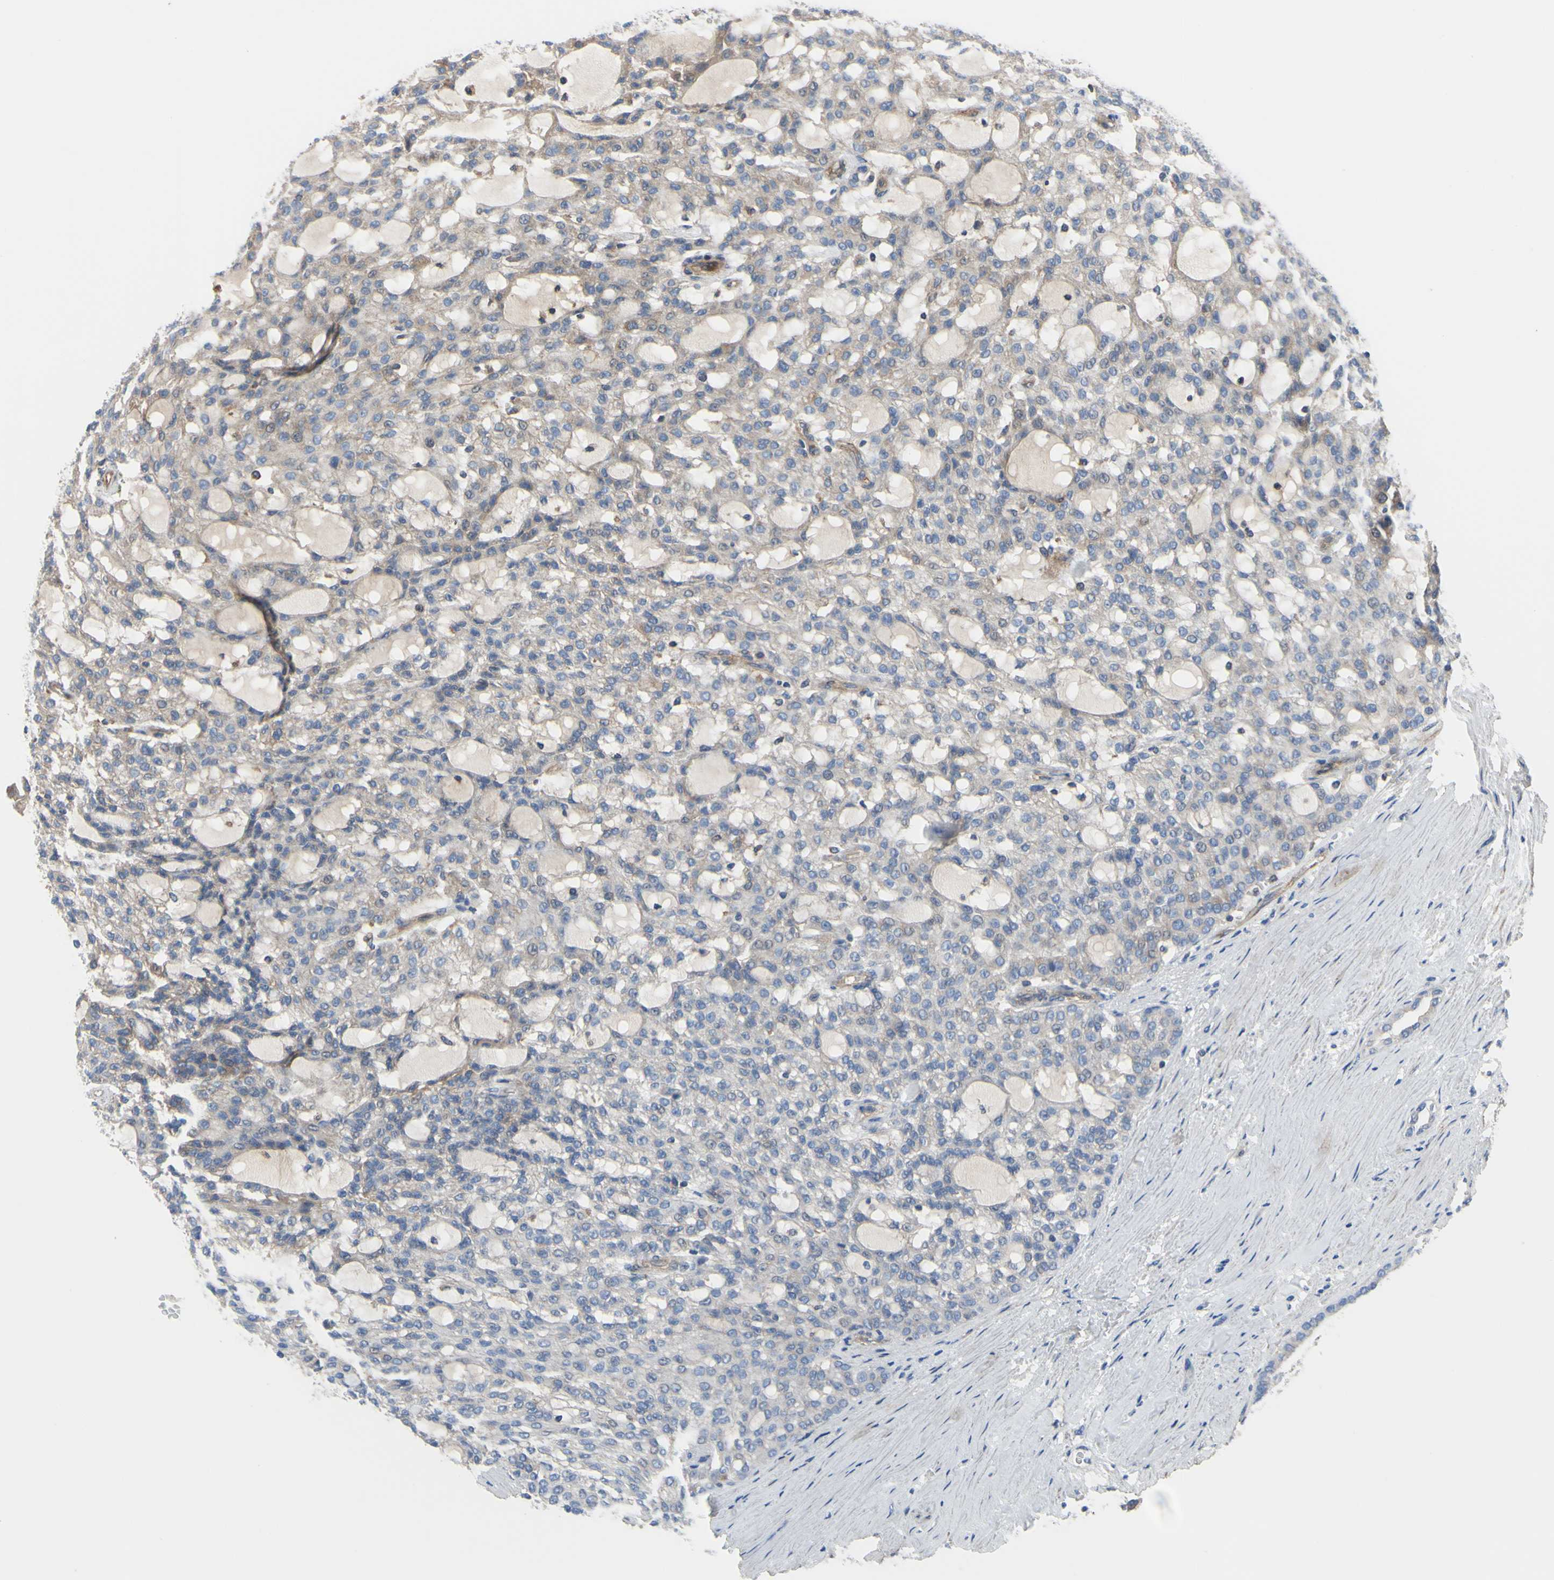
{"staining": {"intensity": "weak", "quantity": "<25%", "location": "cytoplasmic/membranous"}, "tissue": "renal cancer", "cell_type": "Tumor cells", "image_type": "cancer", "snomed": [{"axis": "morphology", "description": "Adenocarcinoma, NOS"}, {"axis": "topography", "description": "Kidney"}], "caption": "Immunohistochemistry (IHC) photomicrograph of neoplastic tissue: human renal cancer (adenocarcinoma) stained with DAB (3,3'-diaminobenzidine) reveals no significant protein expression in tumor cells. (DAB immunohistochemistry visualized using brightfield microscopy, high magnification).", "gene": "BECN1", "patient": {"sex": "male", "age": 63}}